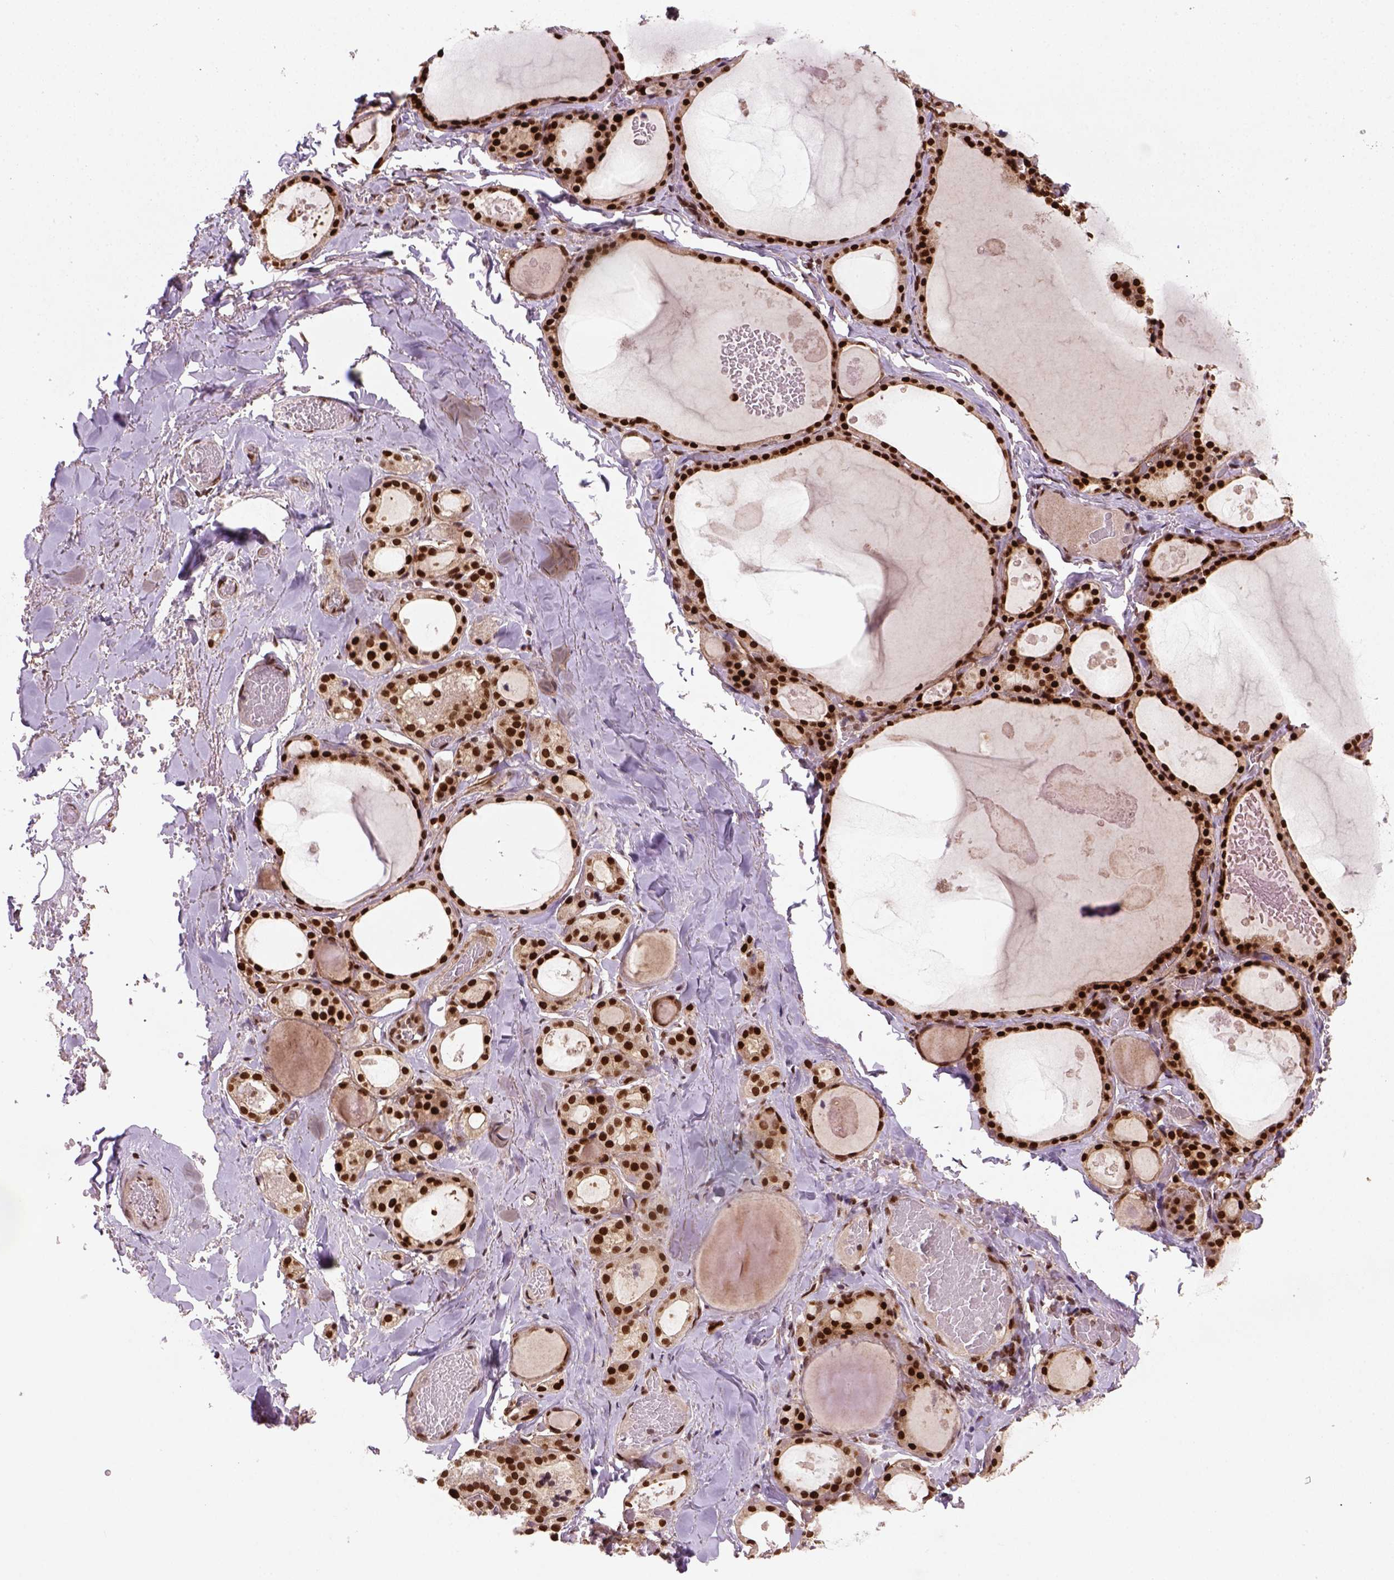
{"staining": {"intensity": "strong", "quantity": ">75%", "location": "nuclear"}, "tissue": "thyroid gland", "cell_type": "Glandular cells", "image_type": "normal", "snomed": [{"axis": "morphology", "description": "Normal tissue, NOS"}, {"axis": "topography", "description": "Thyroid gland"}], "caption": "DAB (3,3'-diaminobenzidine) immunohistochemical staining of unremarkable thyroid gland shows strong nuclear protein expression in approximately >75% of glandular cells.", "gene": "MGMT", "patient": {"sex": "male", "age": 56}}